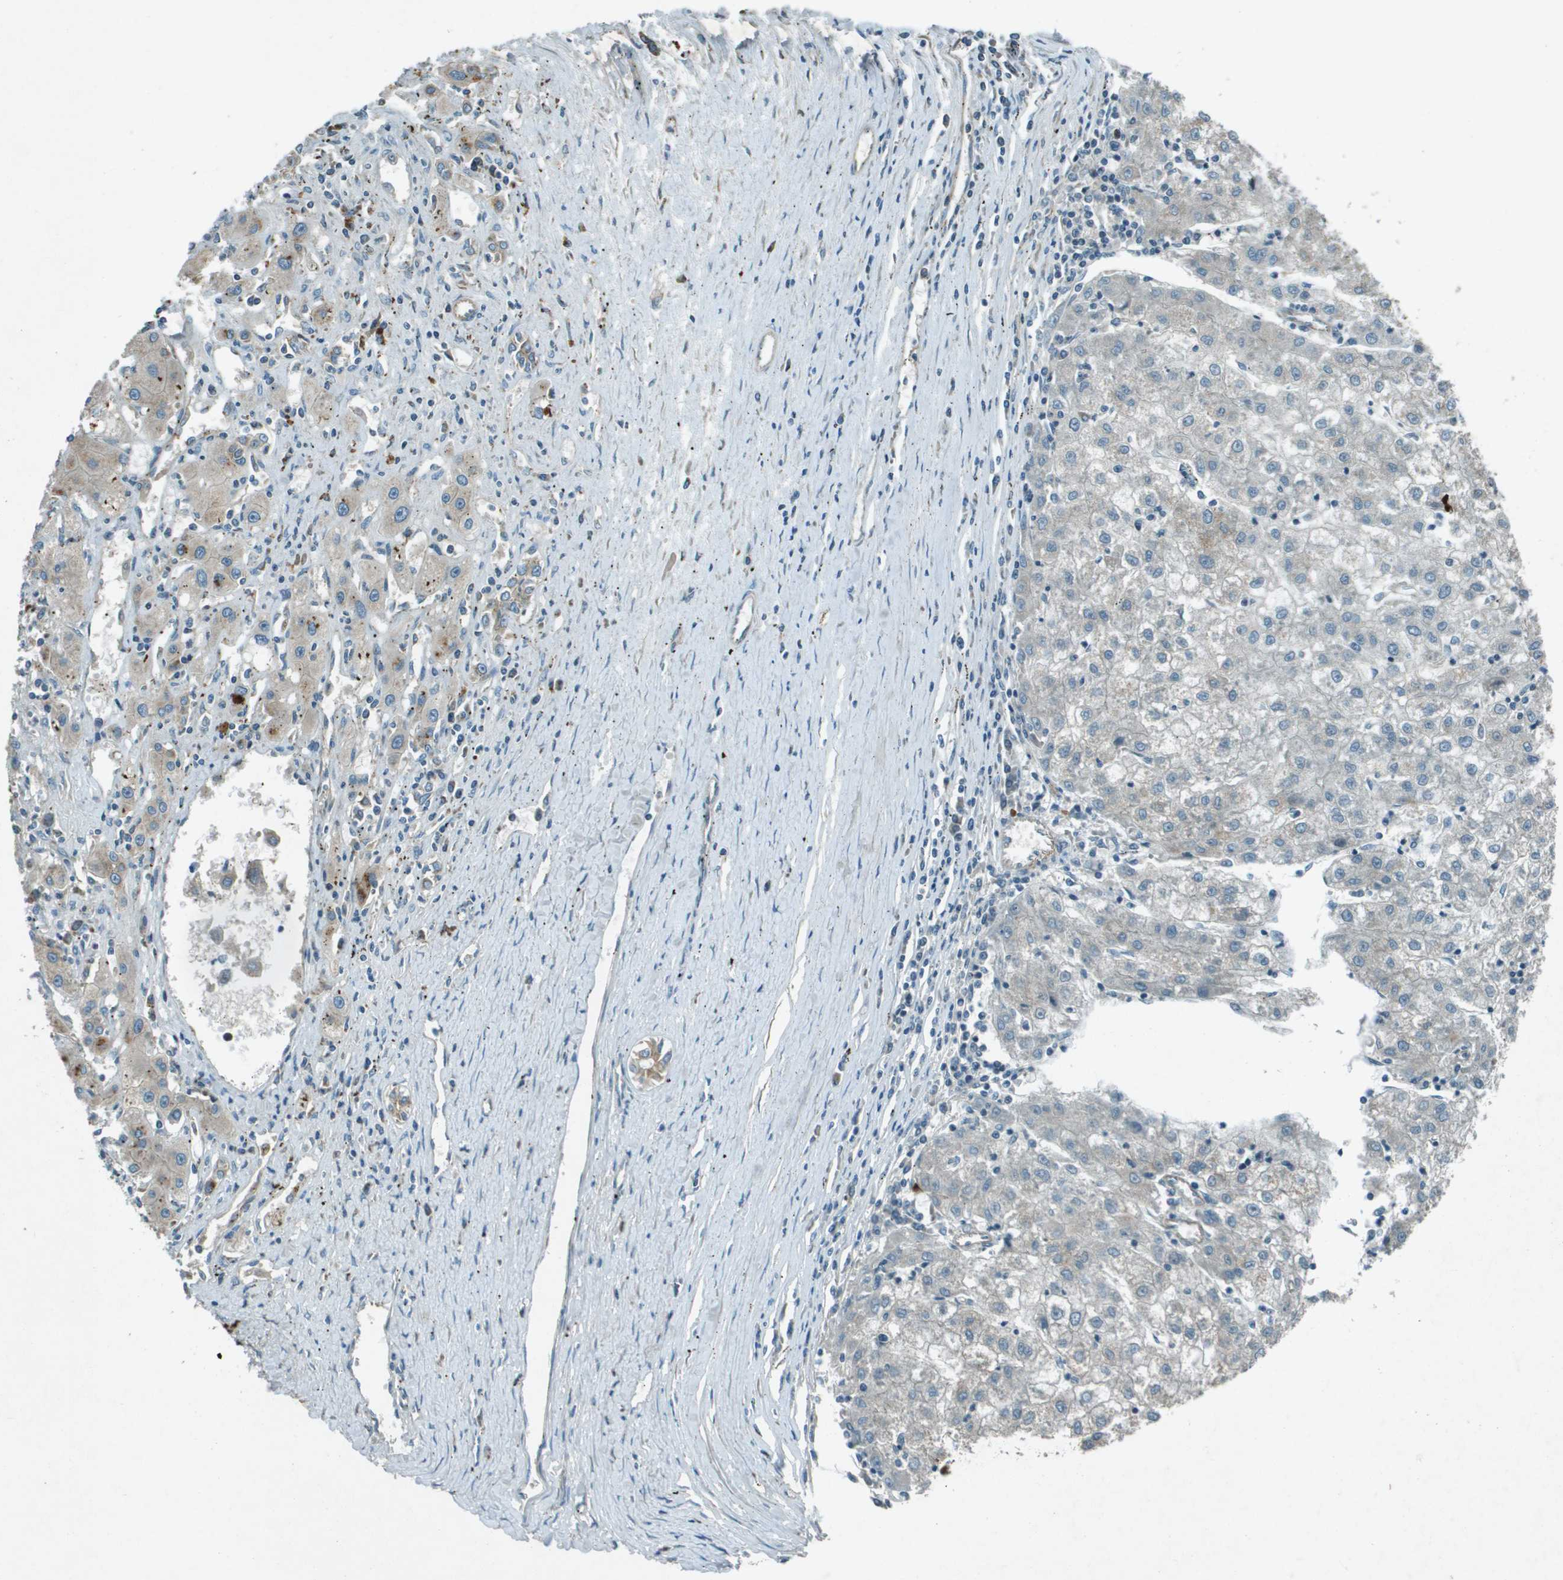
{"staining": {"intensity": "weak", "quantity": "<25%", "location": "cytoplasmic/membranous"}, "tissue": "liver cancer", "cell_type": "Tumor cells", "image_type": "cancer", "snomed": [{"axis": "morphology", "description": "Carcinoma, Hepatocellular, NOS"}, {"axis": "topography", "description": "Liver"}], "caption": "Immunohistochemistry micrograph of liver cancer stained for a protein (brown), which exhibits no staining in tumor cells.", "gene": "MIGA1", "patient": {"sex": "male", "age": 72}}